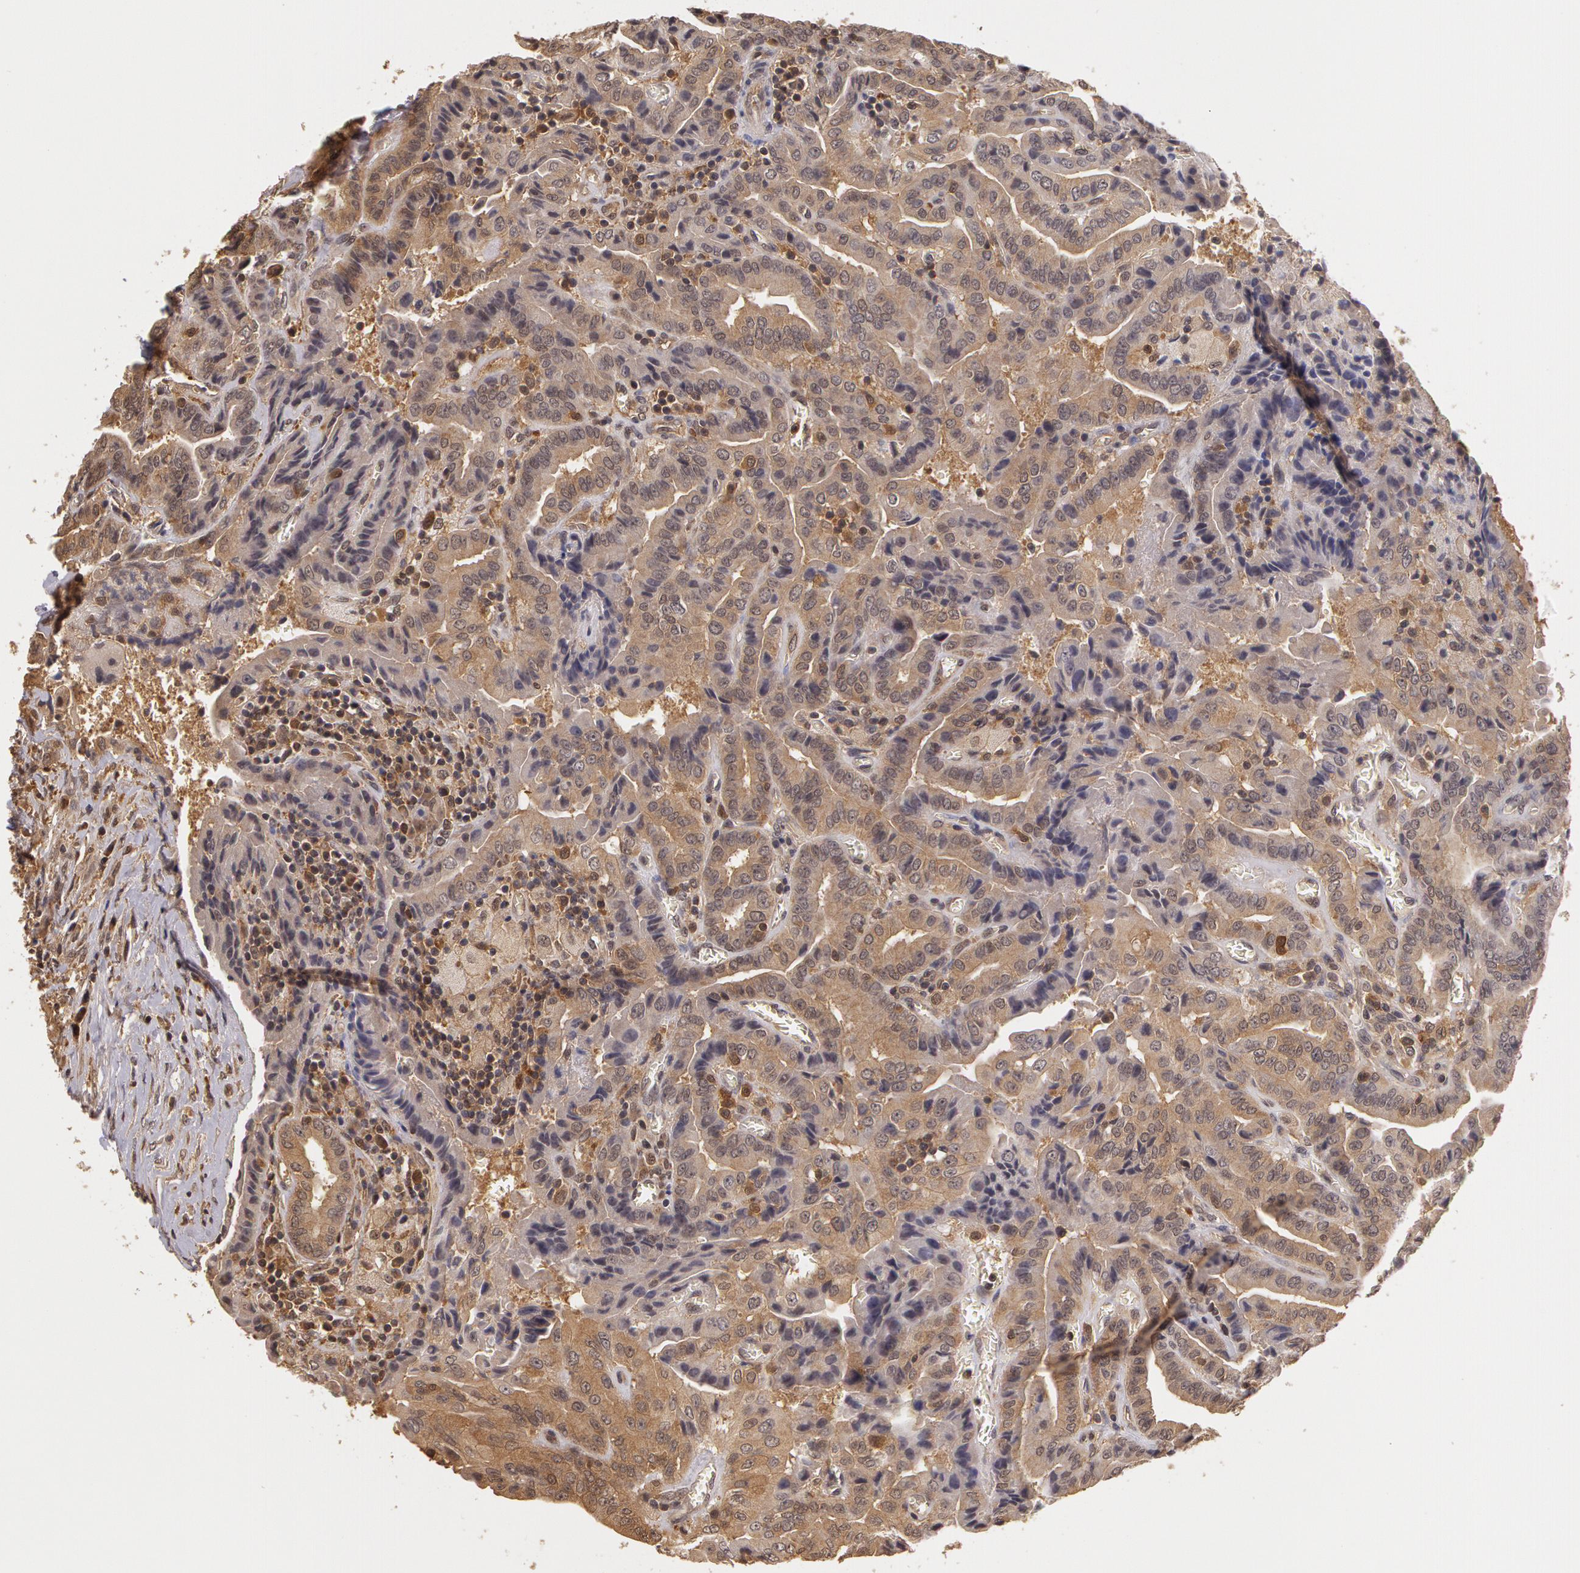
{"staining": {"intensity": "weak", "quantity": ">75%", "location": "cytoplasmic/membranous"}, "tissue": "thyroid cancer", "cell_type": "Tumor cells", "image_type": "cancer", "snomed": [{"axis": "morphology", "description": "Papillary adenocarcinoma, NOS"}, {"axis": "topography", "description": "Thyroid gland"}], "caption": "This is an image of IHC staining of thyroid cancer, which shows weak staining in the cytoplasmic/membranous of tumor cells.", "gene": "AHSA1", "patient": {"sex": "female", "age": 71}}